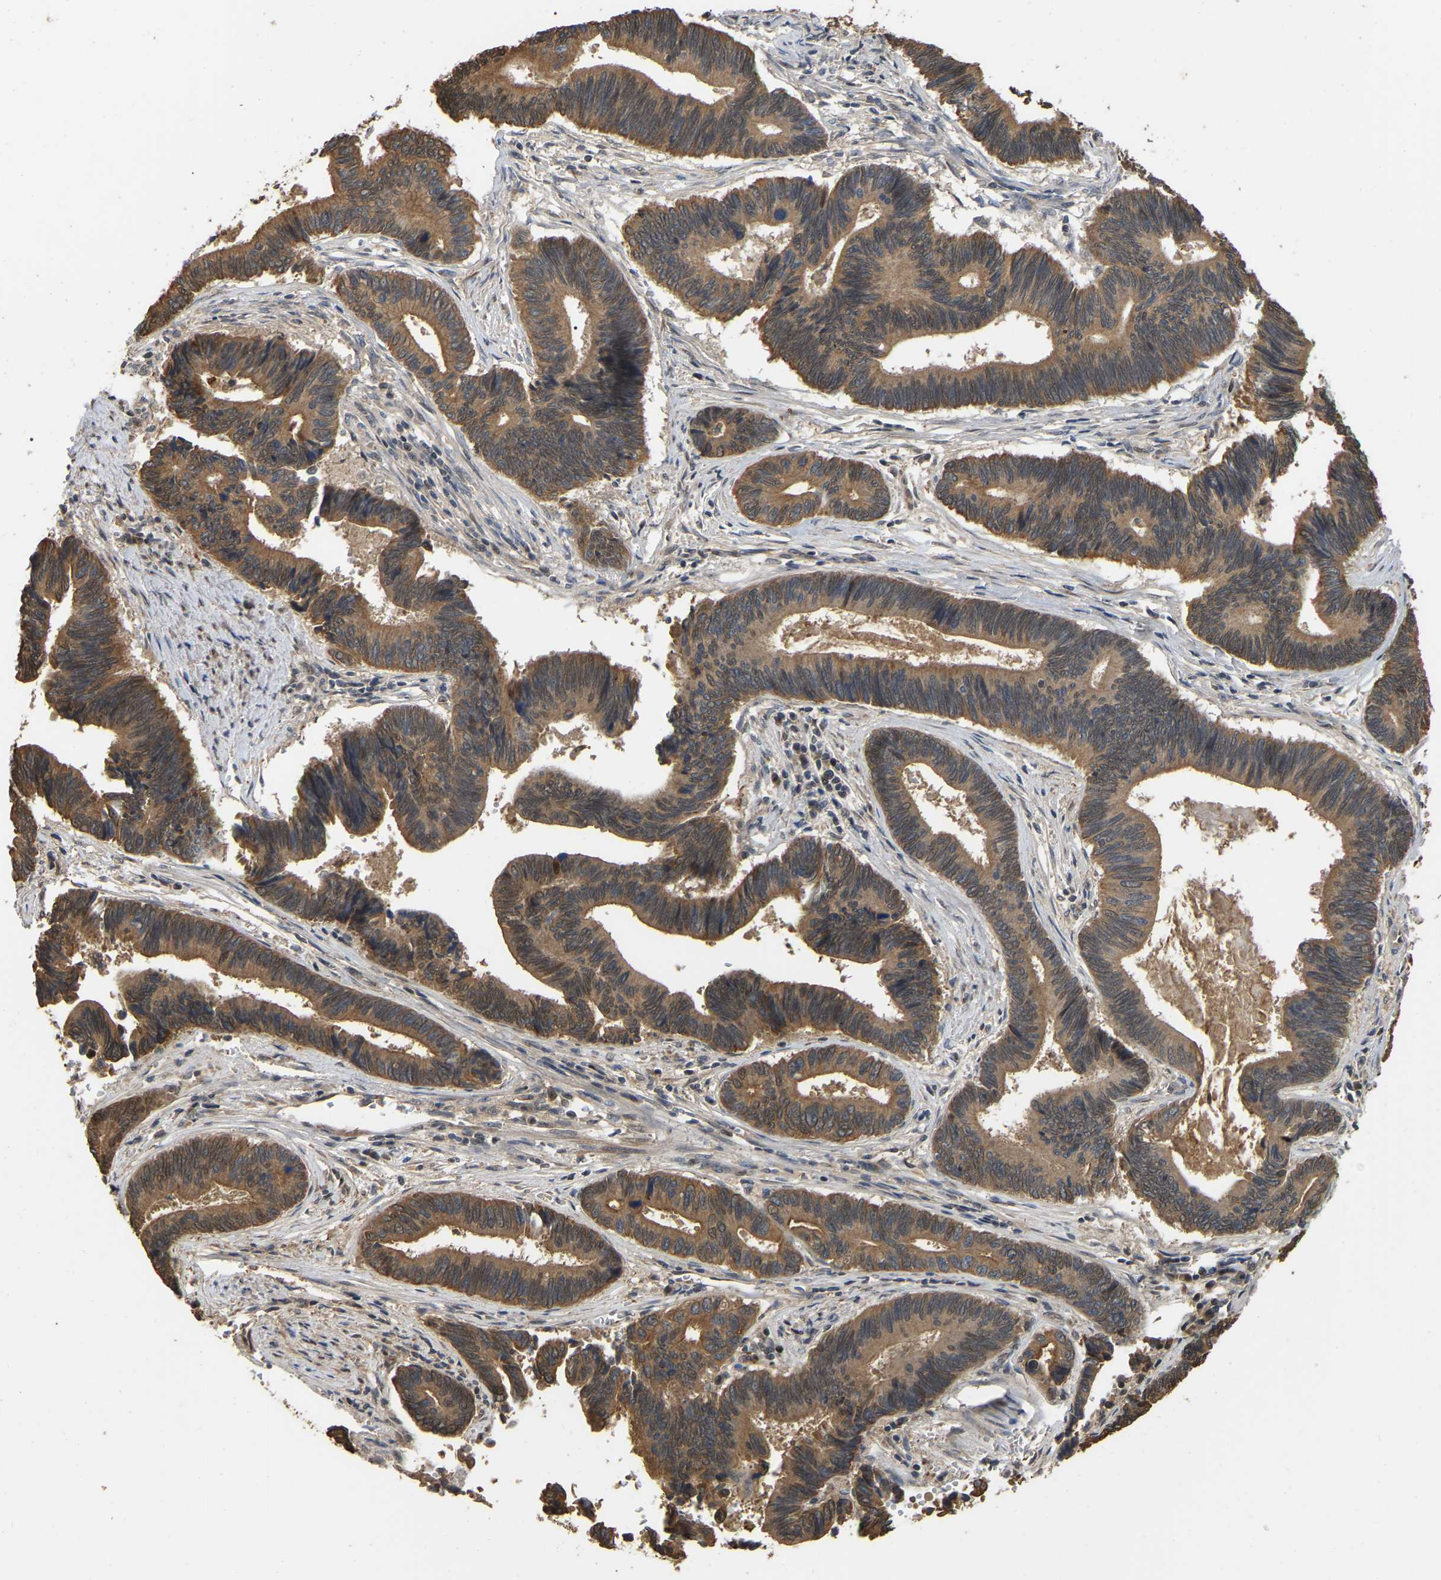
{"staining": {"intensity": "moderate", "quantity": ">75%", "location": "cytoplasmic/membranous"}, "tissue": "pancreatic cancer", "cell_type": "Tumor cells", "image_type": "cancer", "snomed": [{"axis": "morphology", "description": "Adenocarcinoma, NOS"}, {"axis": "topography", "description": "Pancreas"}], "caption": "The immunohistochemical stain shows moderate cytoplasmic/membranous expression in tumor cells of pancreatic cancer tissue.", "gene": "FAM219A", "patient": {"sex": "female", "age": 70}}